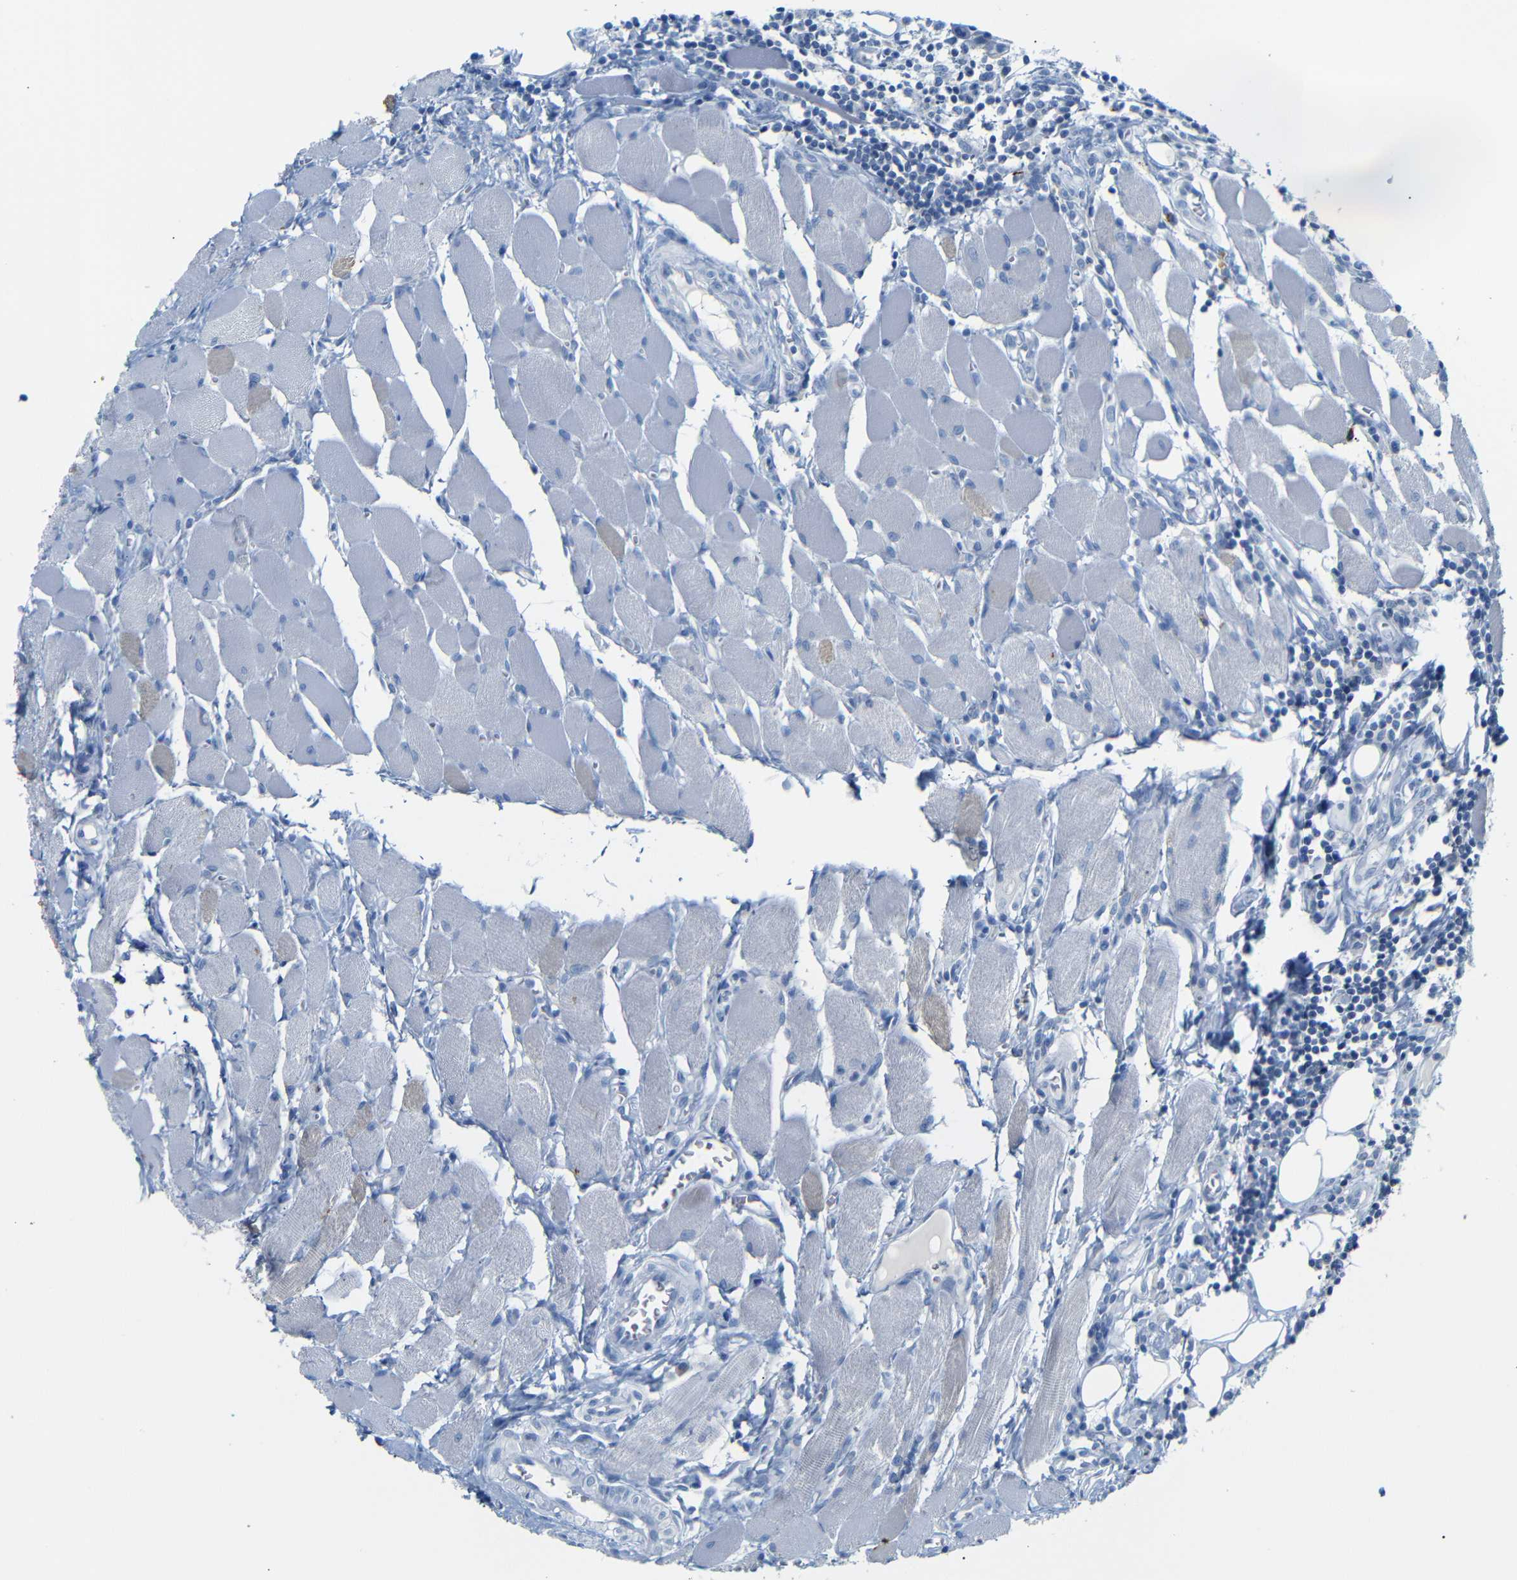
{"staining": {"intensity": "negative", "quantity": "none", "location": "none"}, "tissue": "head and neck cancer", "cell_type": "Tumor cells", "image_type": "cancer", "snomed": [{"axis": "morphology", "description": "Squamous cell carcinoma, NOS"}, {"axis": "topography", "description": "Oral tissue"}, {"axis": "topography", "description": "Head-Neck"}], "caption": "Human head and neck cancer stained for a protein using immunohistochemistry demonstrates no expression in tumor cells.", "gene": "FCRL1", "patient": {"sex": "female", "age": 50}}